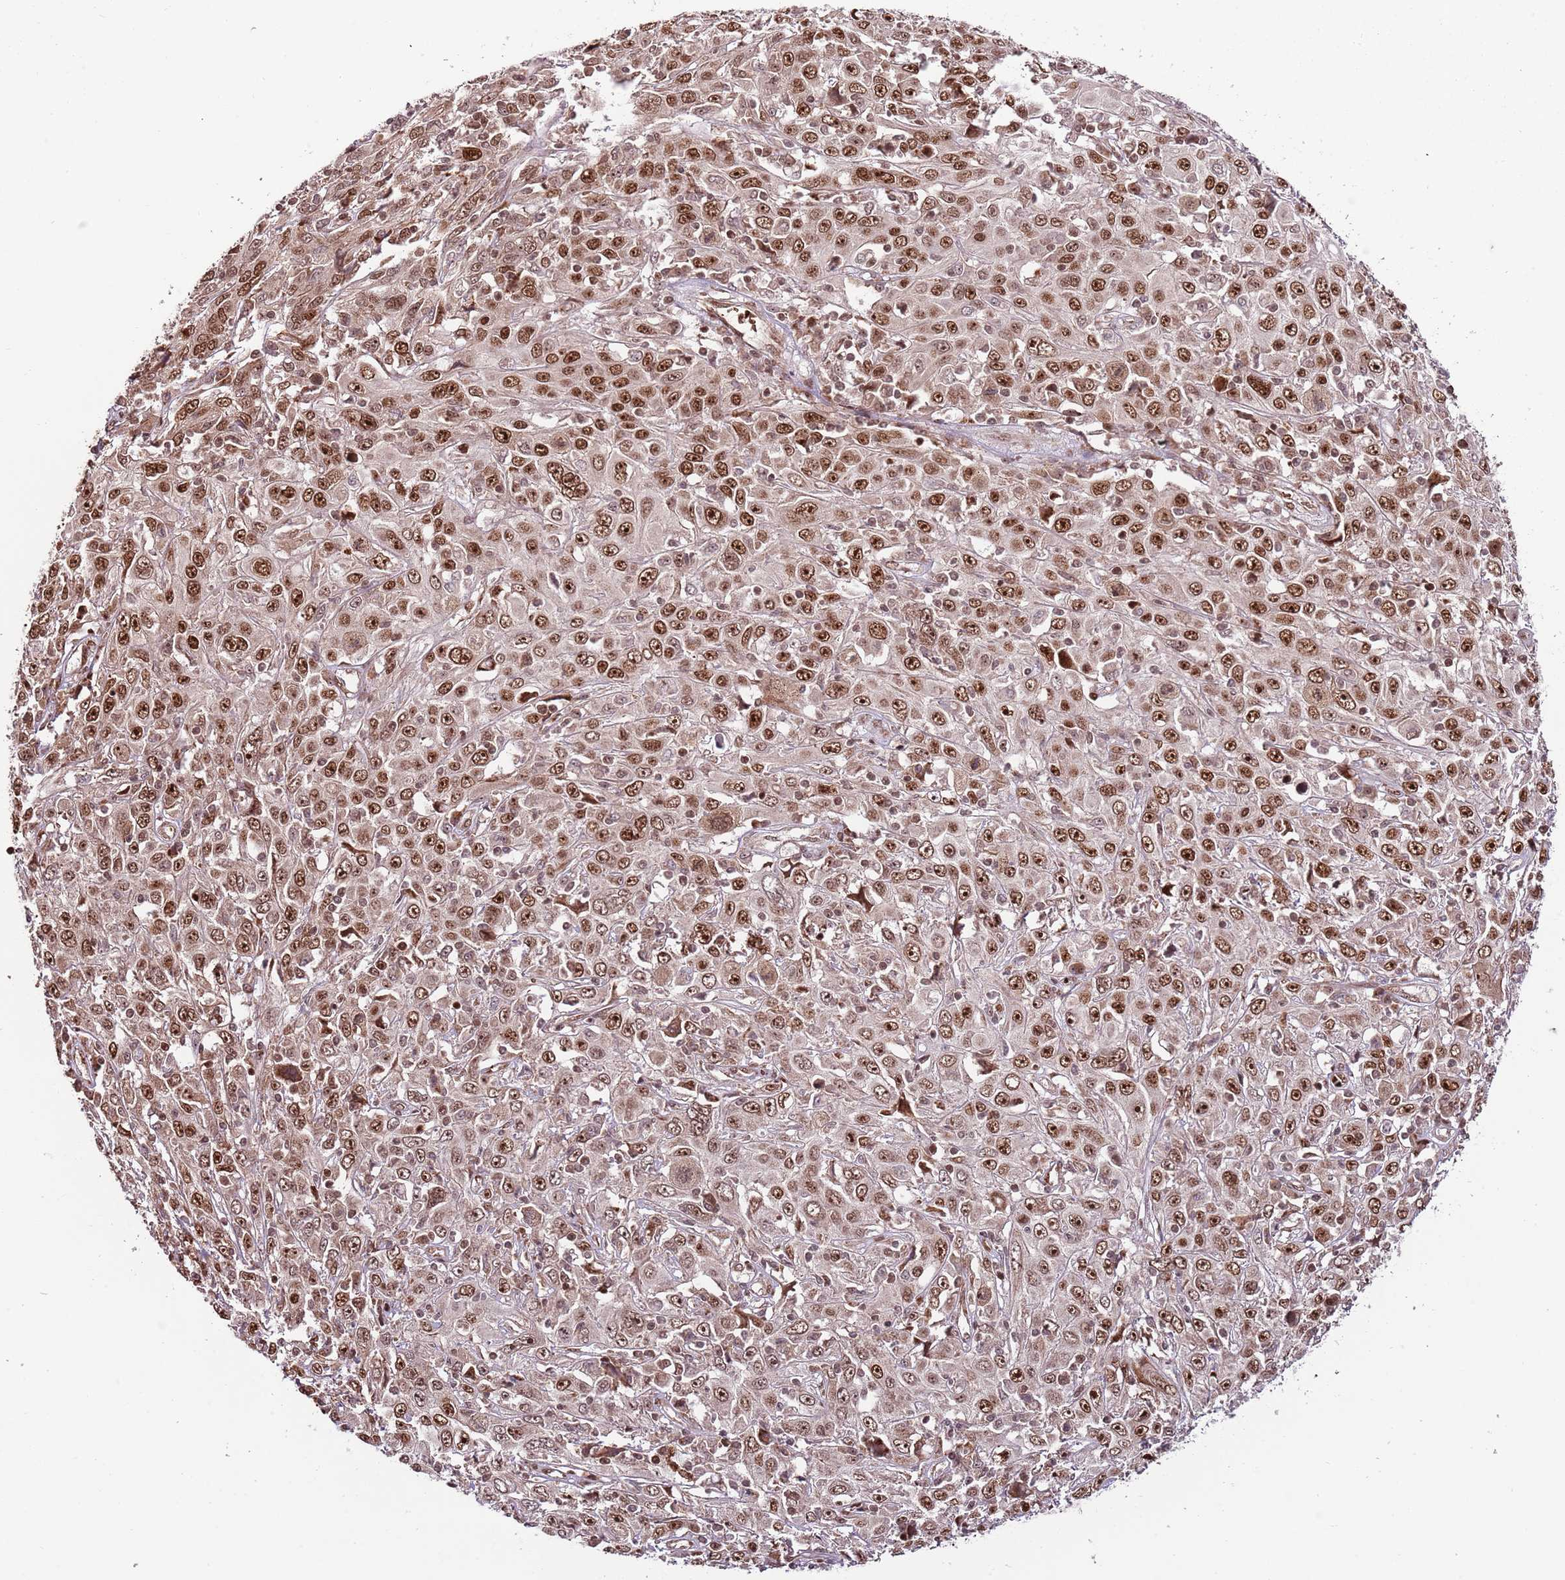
{"staining": {"intensity": "moderate", "quantity": ">75%", "location": "nuclear"}, "tissue": "cervical cancer", "cell_type": "Tumor cells", "image_type": "cancer", "snomed": [{"axis": "morphology", "description": "Squamous cell carcinoma, NOS"}, {"axis": "topography", "description": "Cervix"}], "caption": "Brown immunohistochemical staining in human cervical cancer (squamous cell carcinoma) shows moderate nuclear staining in approximately >75% of tumor cells.", "gene": "RIF1", "patient": {"sex": "female", "age": 46}}